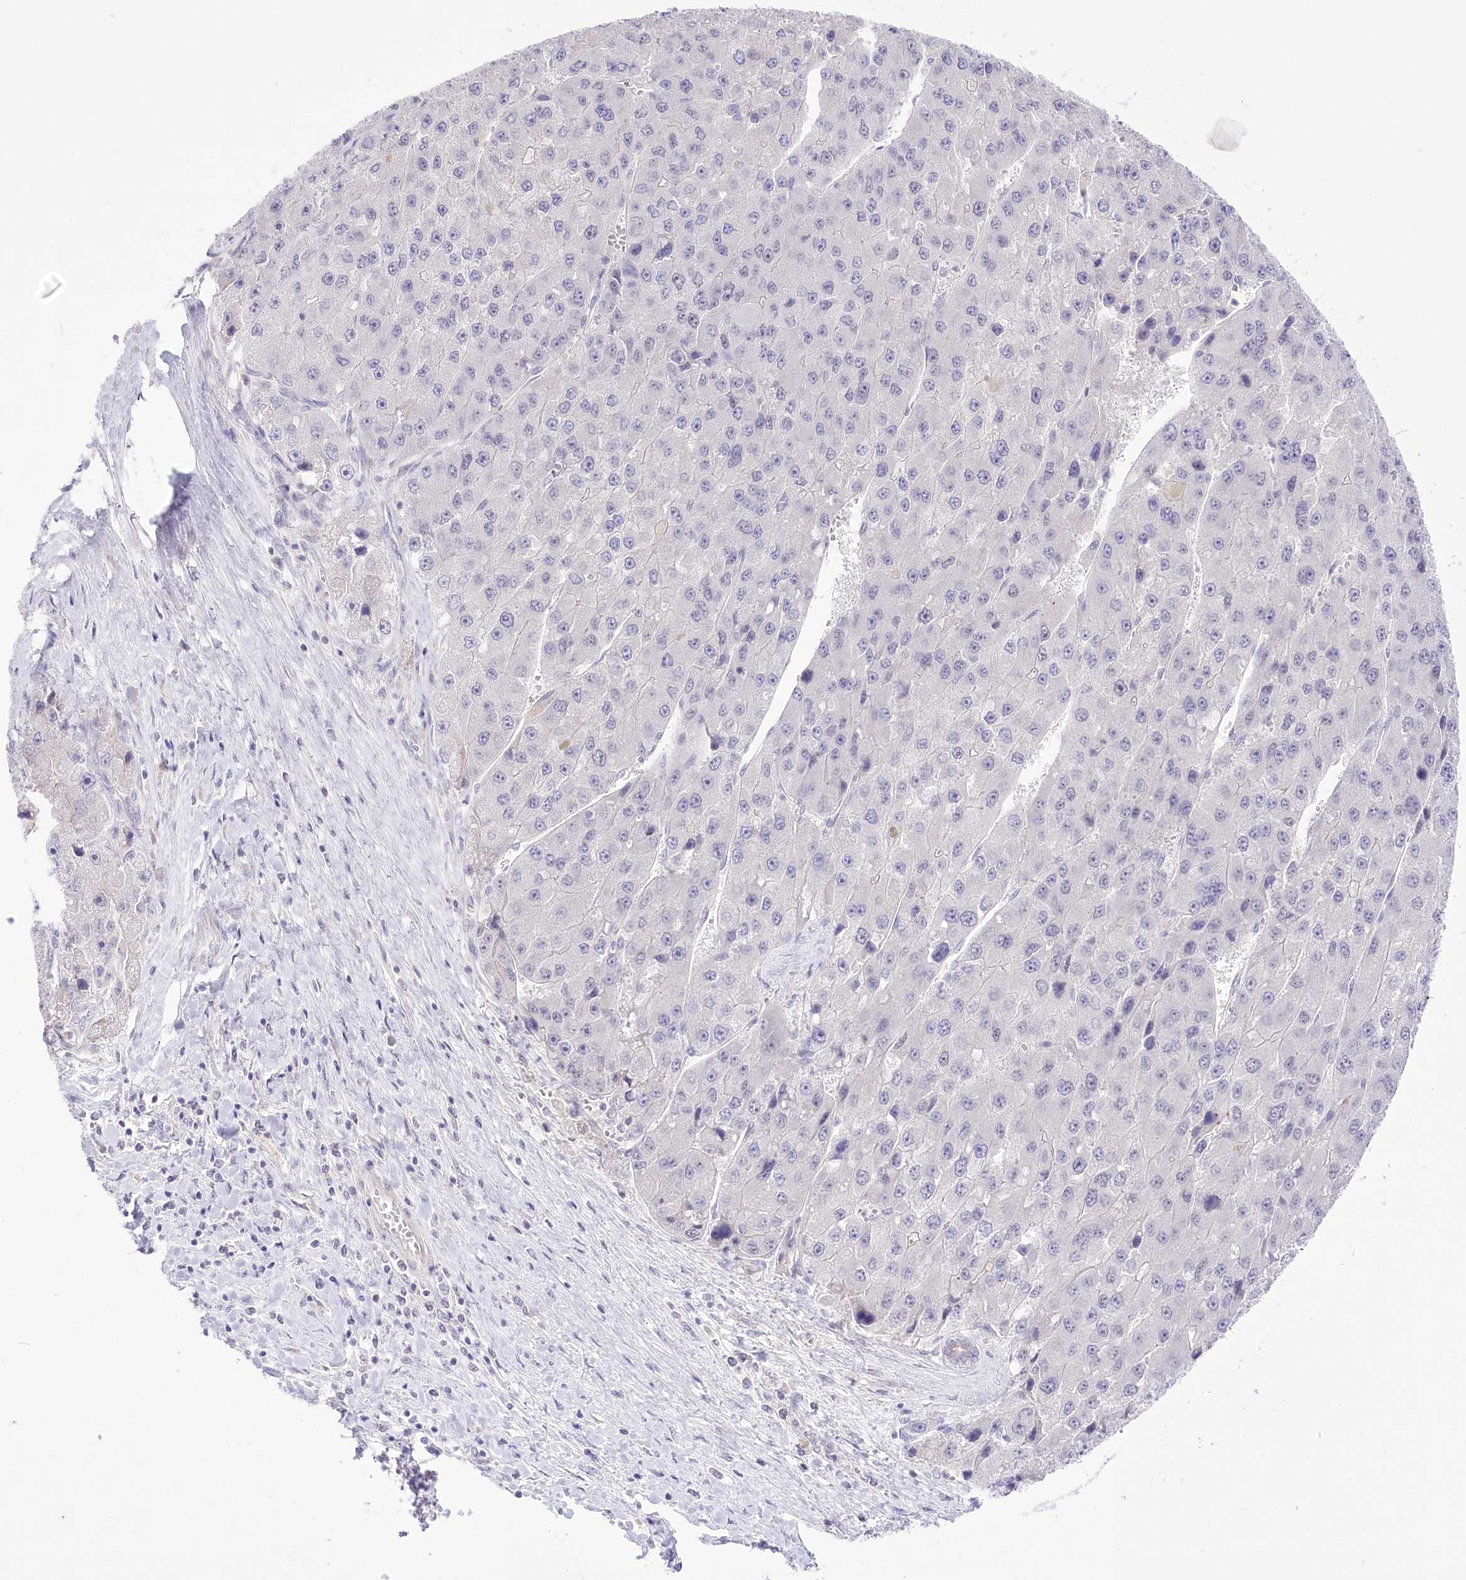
{"staining": {"intensity": "negative", "quantity": "none", "location": "none"}, "tissue": "liver cancer", "cell_type": "Tumor cells", "image_type": "cancer", "snomed": [{"axis": "morphology", "description": "Carcinoma, Hepatocellular, NOS"}, {"axis": "topography", "description": "Liver"}], "caption": "Human hepatocellular carcinoma (liver) stained for a protein using IHC displays no expression in tumor cells.", "gene": "HELT", "patient": {"sex": "female", "age": 73}}